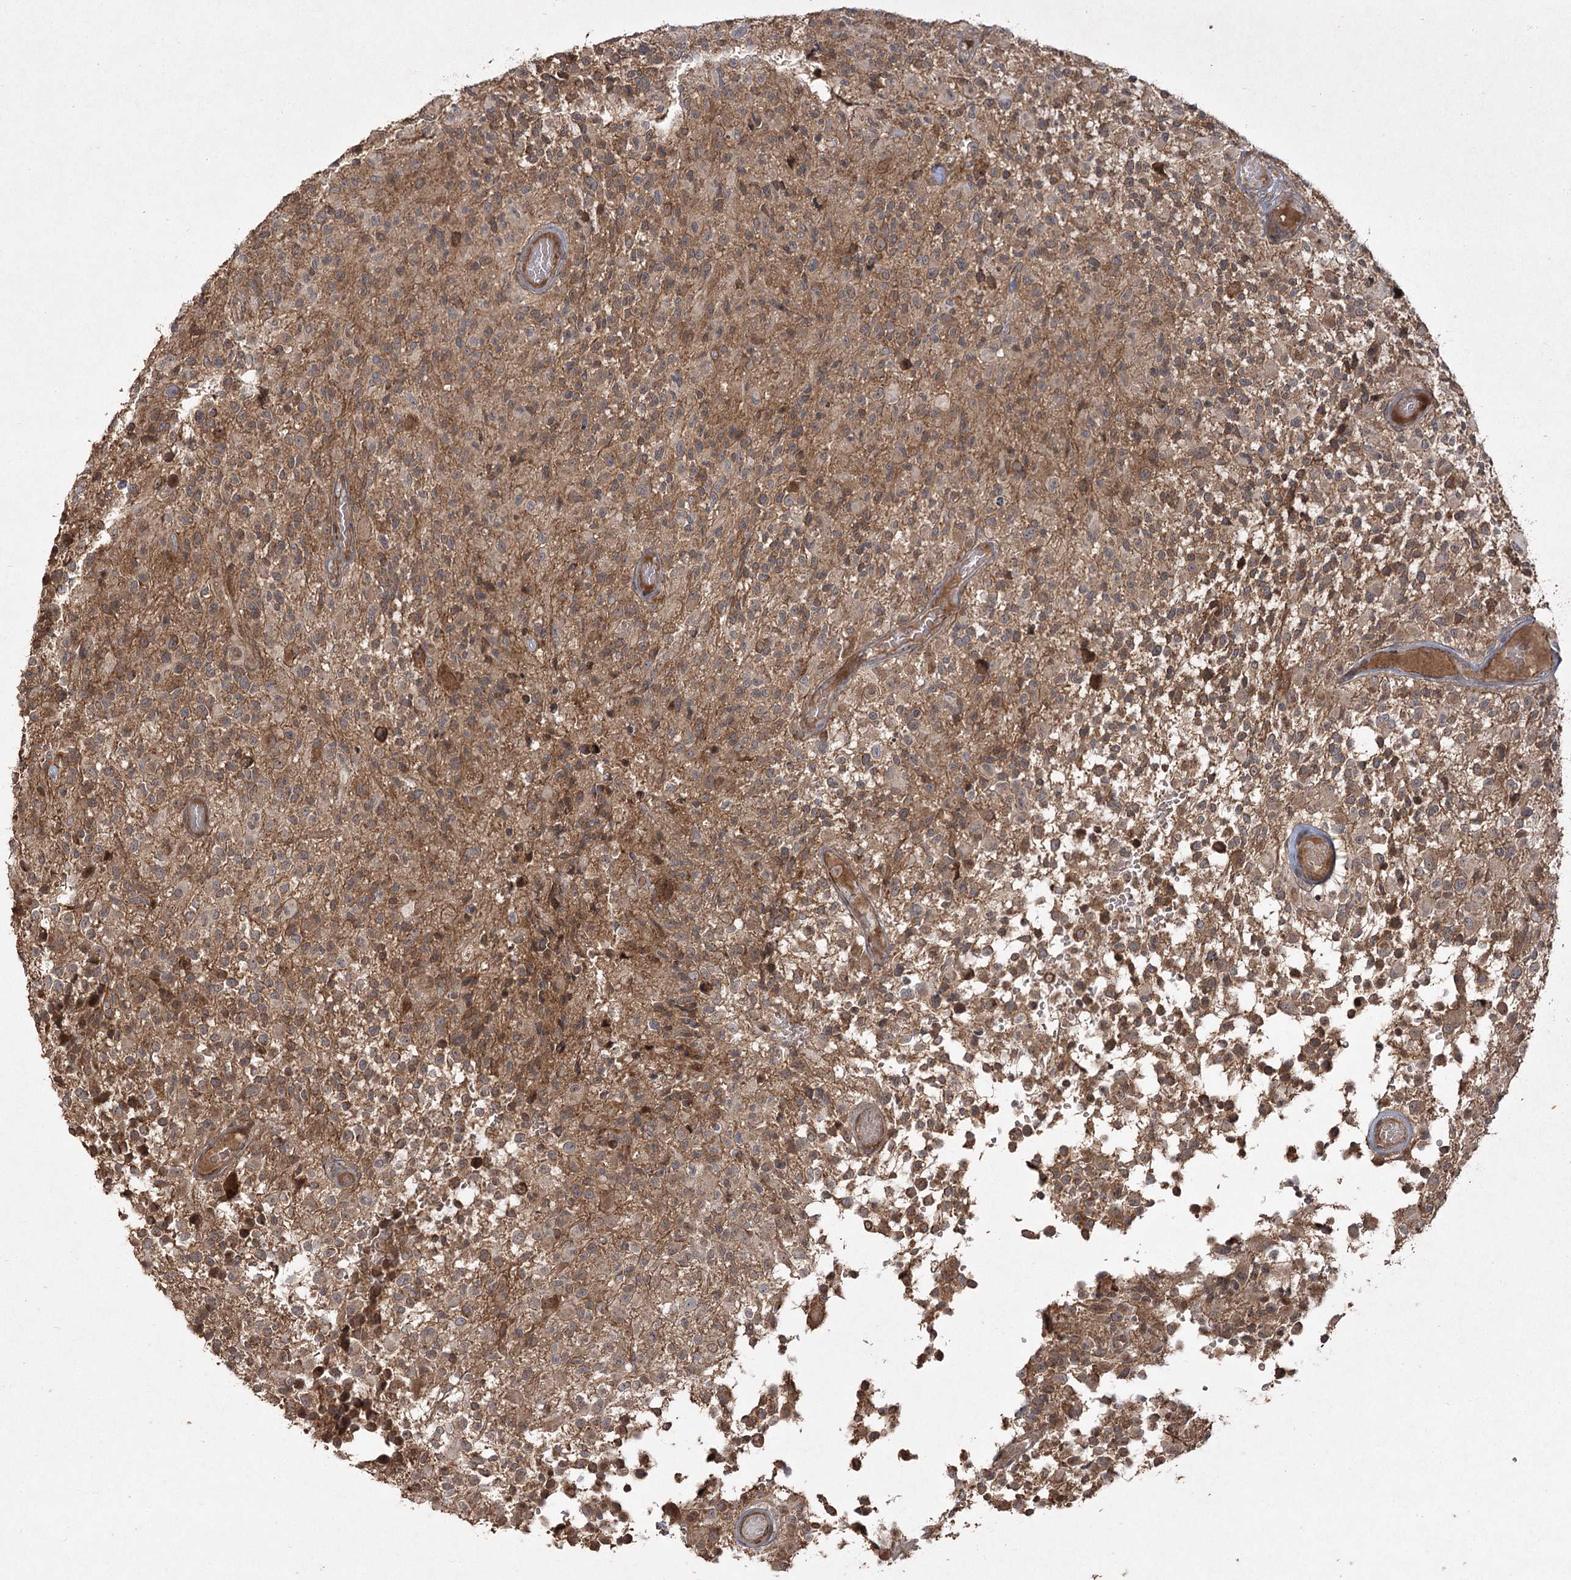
{"staining": {"intensity": "moderate", "quantity": ">75%", "location": "cytoplasmic/membranous"}, "tissue": "glioma", "cell_type": "Tumor cells", "image_type": "cancer", "snomed": [{"axis": "morphology", "description": "Glioma, malignant, High grade"}, {"axis": "morphology", "description": "Glioblastoma, NOS"}, {"axis": "topography", "description": "Brain"}], "caption": "Brown immunohistochemical staining in human glioblastoma reveals moderate cytoplasmic/membranous expression in about >75% of tumor cells. (DAB (3,3'-diaminobenzidine) IHC with brightfield microscopy, high magnification).", "gene": "CPLANE1", "patient": {"sex": "male", "age": 60}}